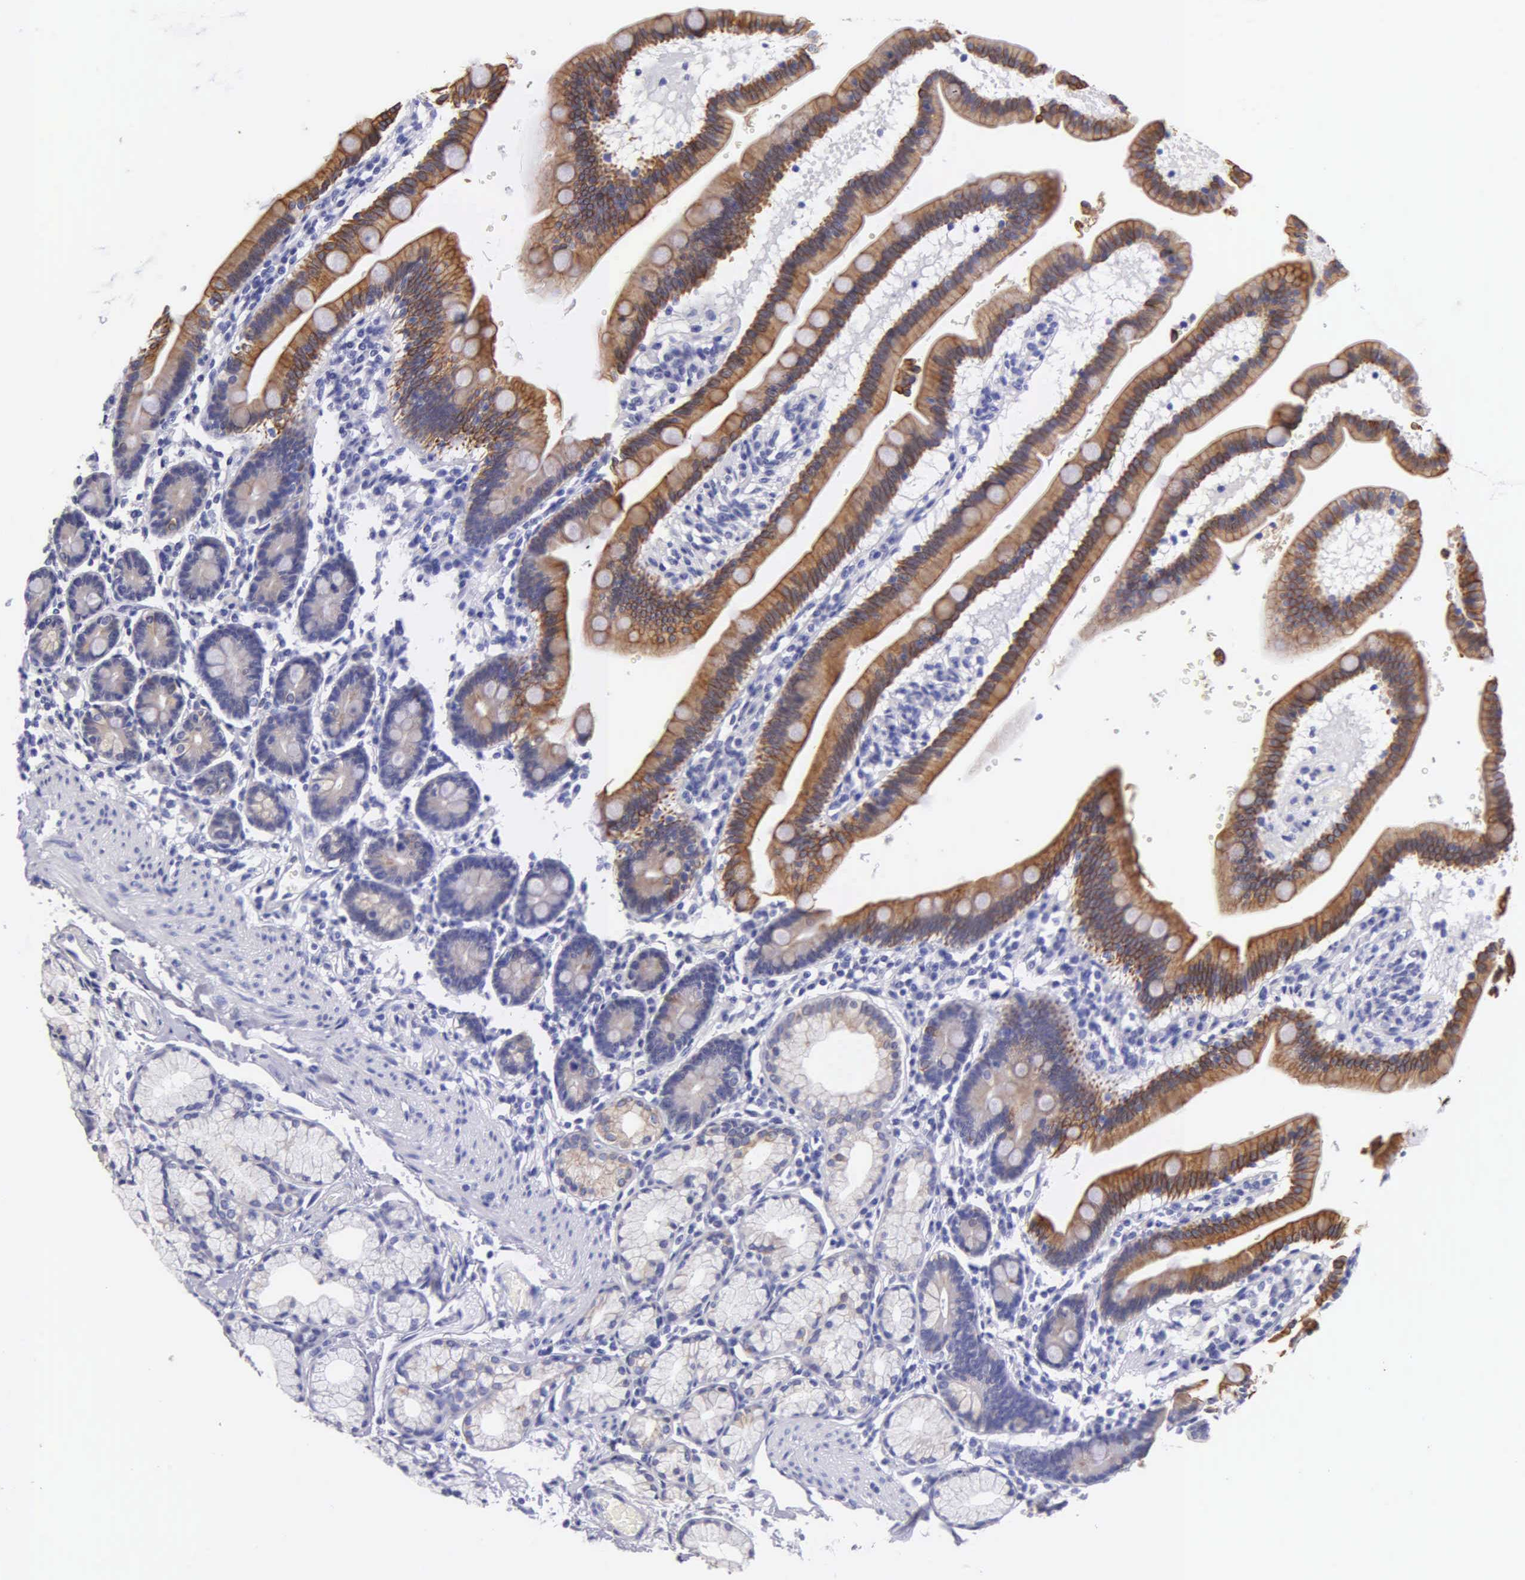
{"staining": {"intensity": "strong", "quantity": "25%-75%", "location": "cytoplasmic/membranous"}, "tissue": "duodenum", "cell_type": "Glandular cells", "image_type": "normal", "snomed": [{"axis": "morphology", "description": "Normal tissue, NOS"}, {"axis": "topography", "description": "Duodenum"}], "caption": "This image displays immunohistochemistry staining of unremarkable human duodenum, with high strong cytoplasmic/membranous expression in approximately 25%-75% of glandular cells.", "gene": "KRT17", "patient": {"sex": "female", "age": 77}}